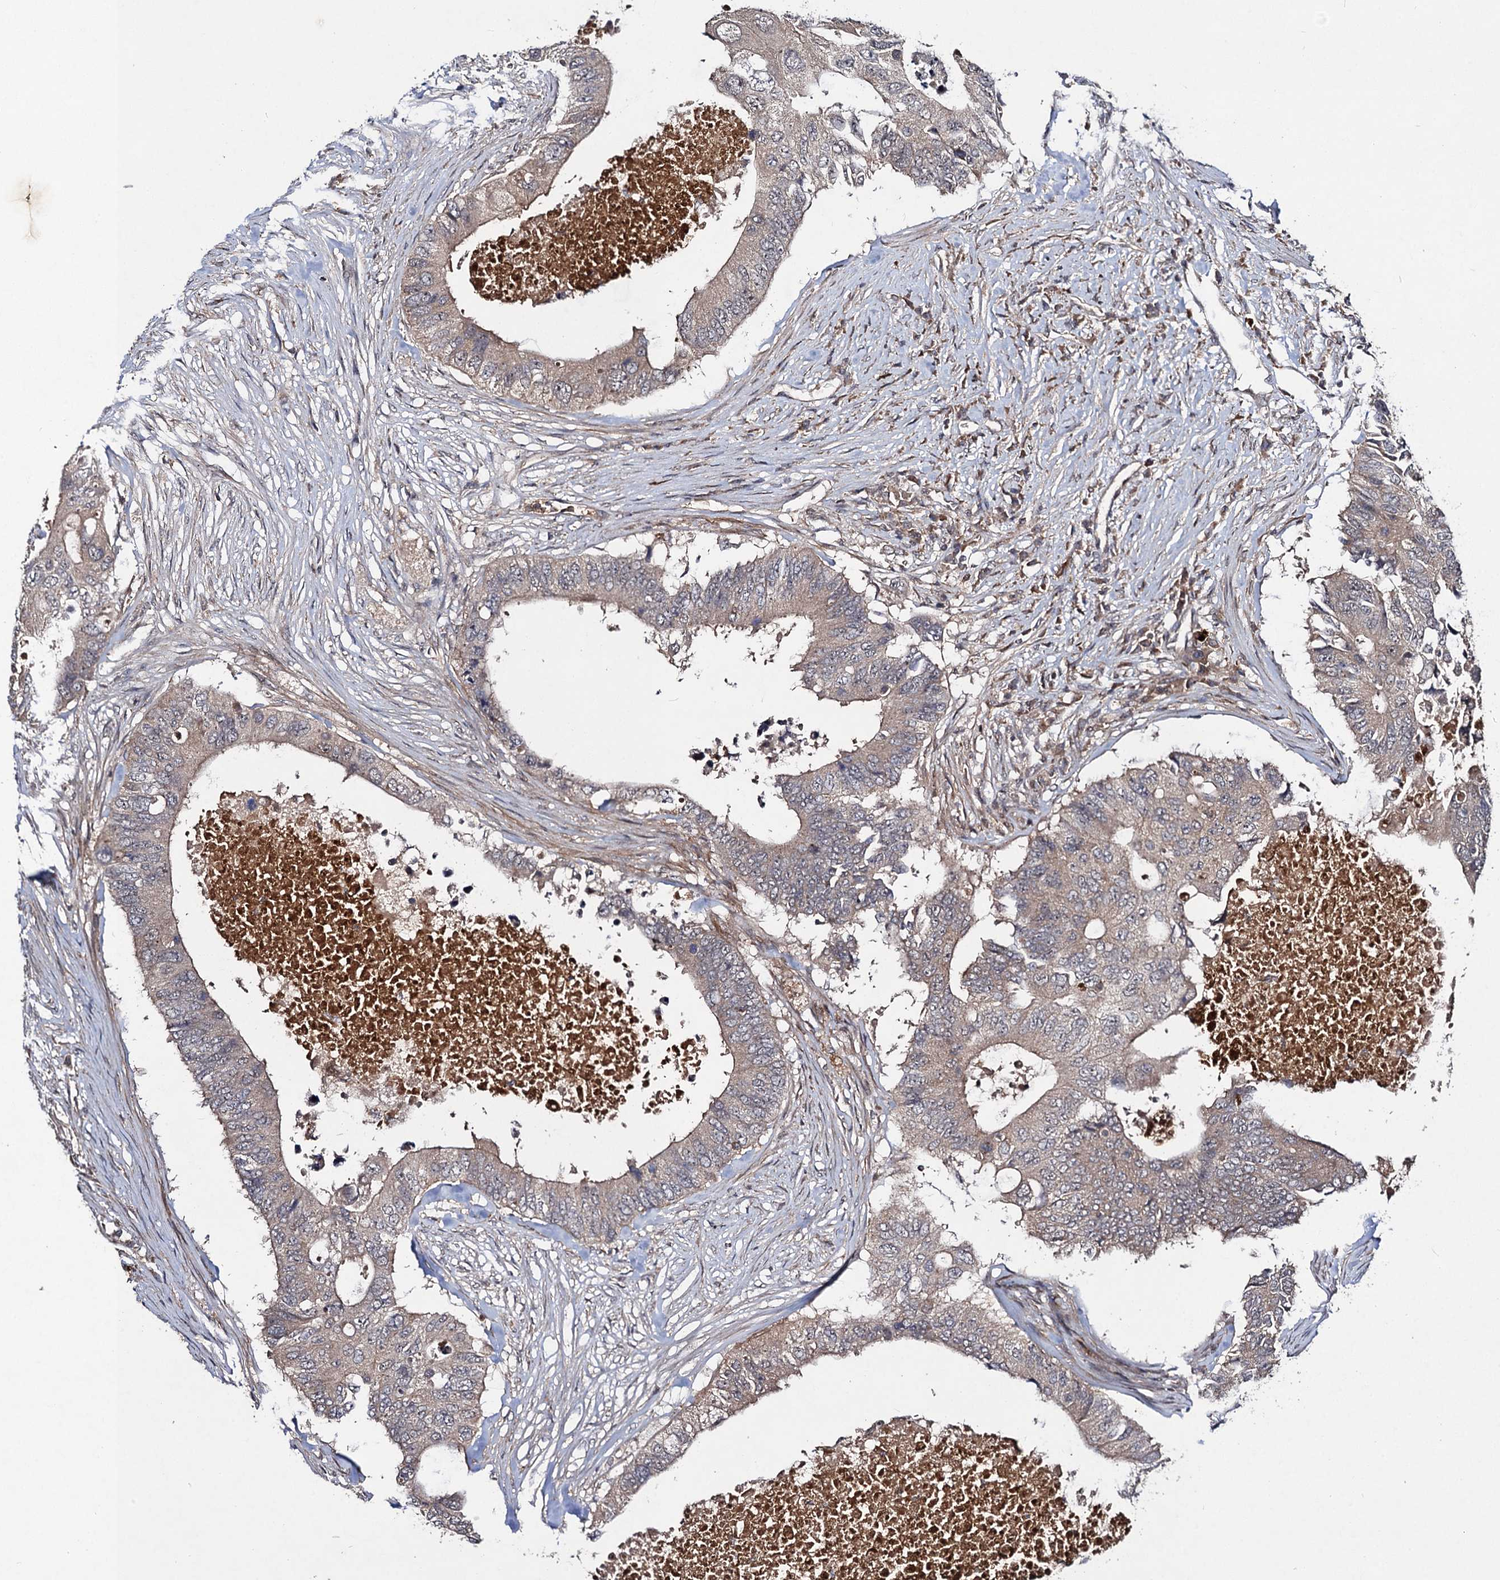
{"staining": {"intensity": "weak", "quantity": ">75%", "location": "cytoplasmic/membranous"}, "tissue": "colorectal cancer", "cell_type": "Tumor cells", "image_type": "cancer", "snomed": [{"axis": "morphology", "description": "Adenocarcinoma, NOS"}, {"axis": "topography", "description": "Colon"}], "caption": "Human colorectal cancer (adenocarcinoma) stained for a protein (brown) exhibits weak cytoplasmic/membranous positive staining in about >75% of tumor cells.", "gene": "KXD1", "patient": {"sex": "male", "age": 71}}